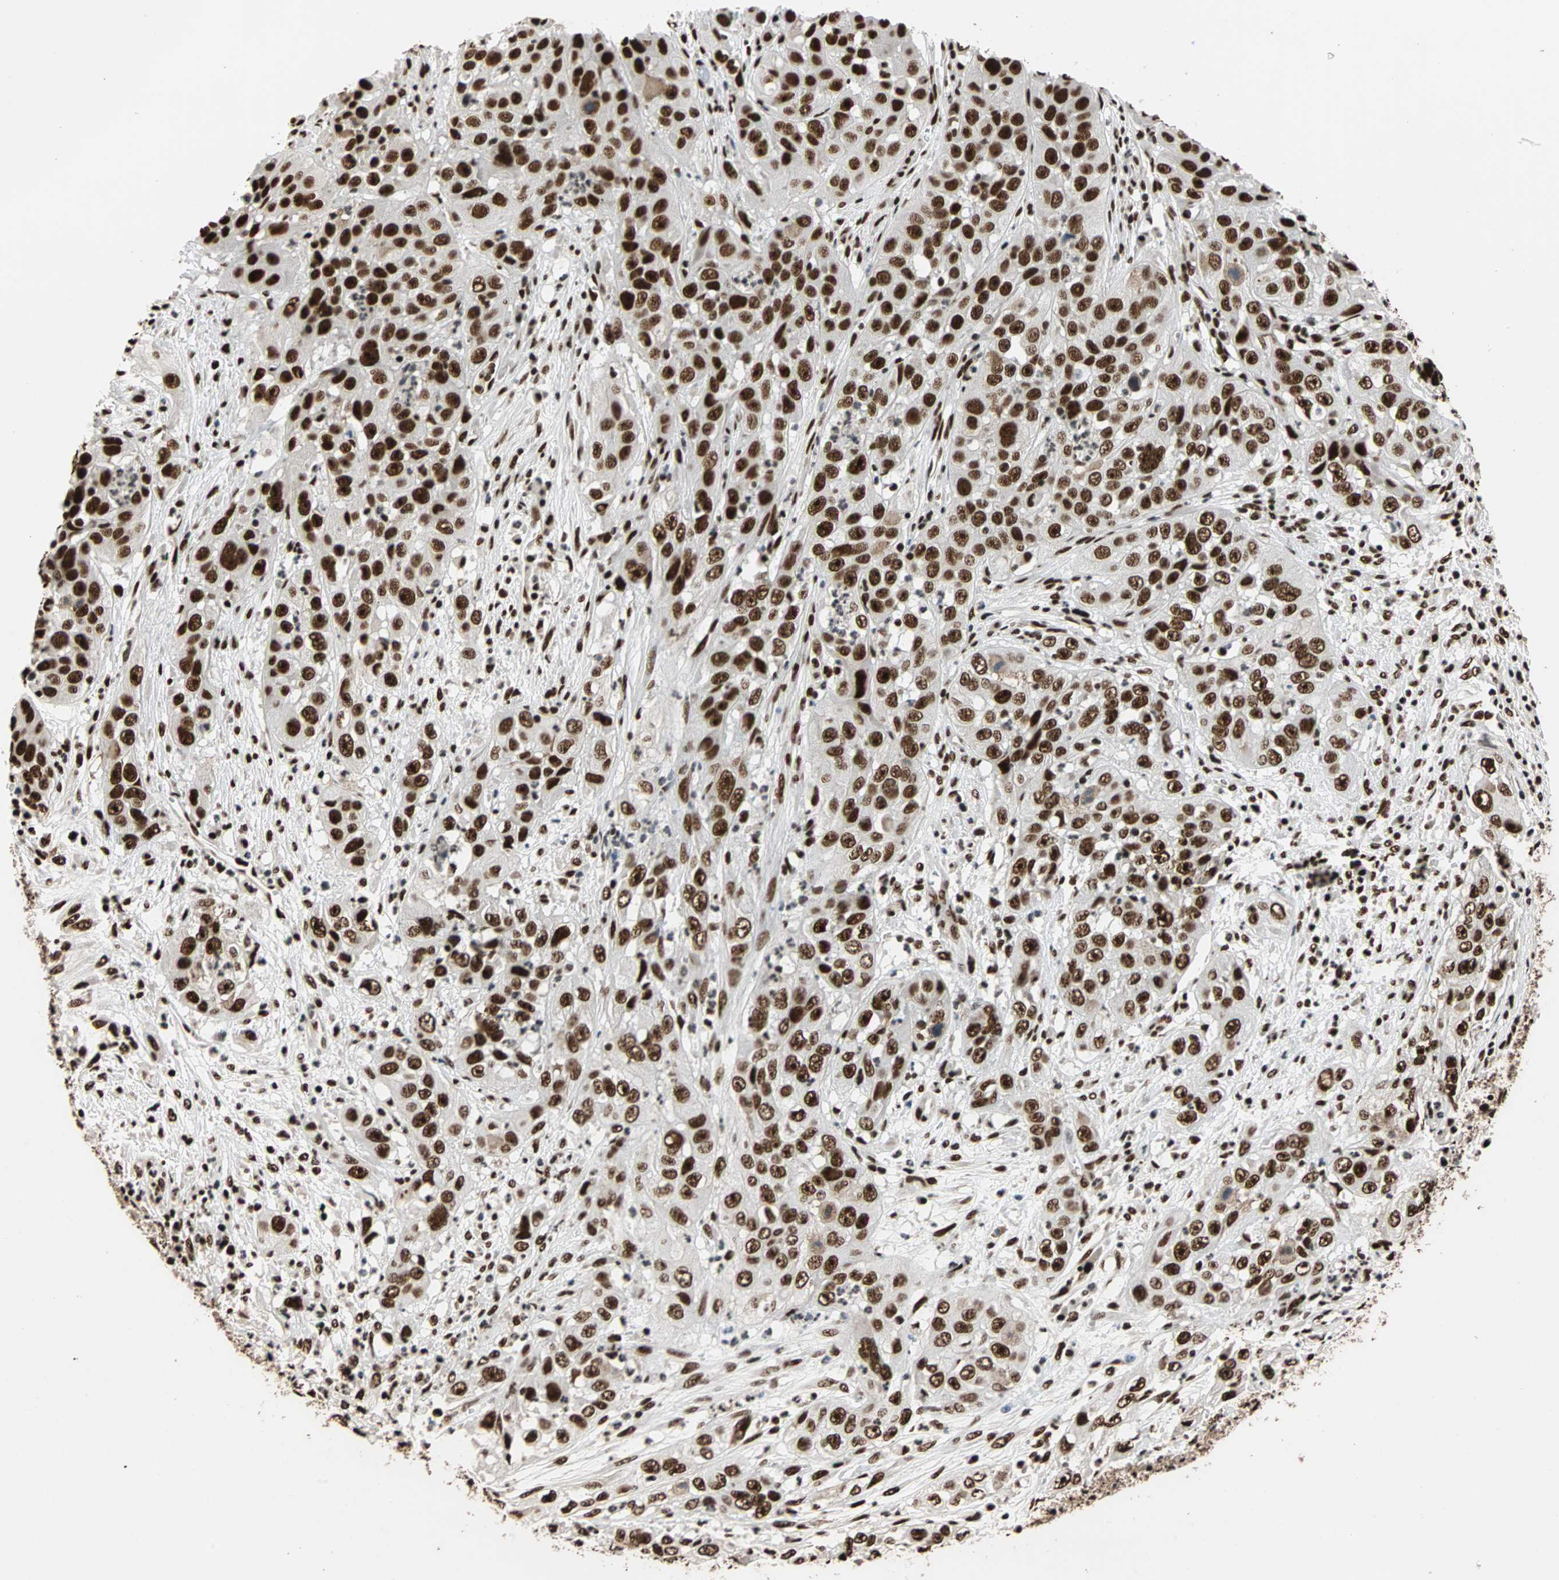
{"staining": {"intensity": "strong", "quantity": ">75%", "location": "nuclear"}, "tissue": "cervical cancer", "cell_type": "Tumor cells", "image_type": "cancer", "snomed": [{"axis": "morphology", "description": "Squamous cell carcinoma, NOS"}, {"axis": "topography", "description": "Cervix"}], "caption": "Cervical cancer (squamous cell carcinoma) stained for a protein reveals strong nuclear positivity in tumor cells. (IHC, brightfield microscopy, high magnification).", "gene": "ILF2", "patient": {"sex": "female", "age": 32}}